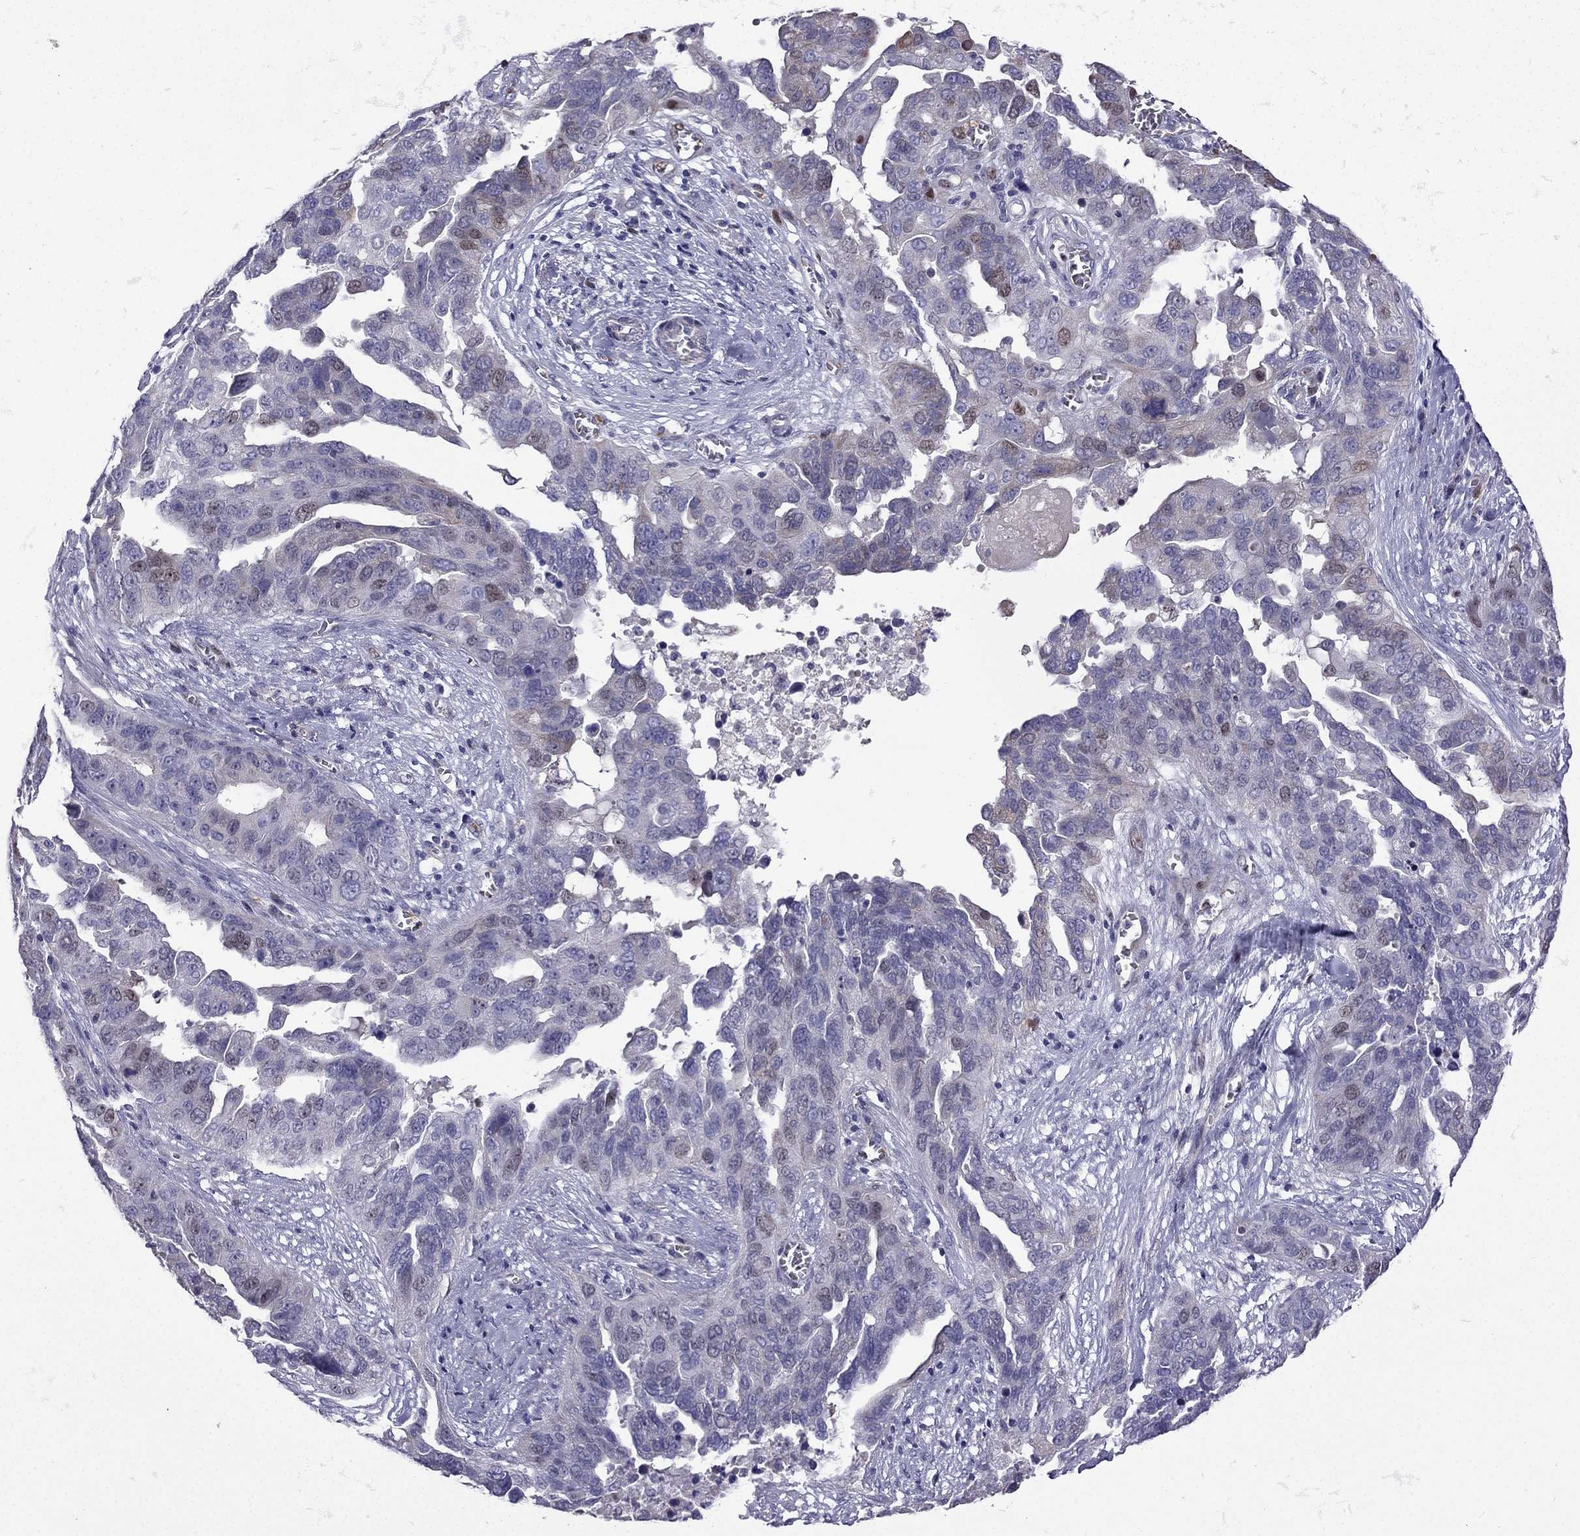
{"staining": {"intensity": "weak", "quantity": "<25%", "location": "nuclear"}, "tissue": "ovarian cancer", "cell_type": "Tumor cells", "image_type": "cancer", "snomed": [{"axis": "morphology", "description": "Carcinoma, endometroid"}, {"axis": "topography", "description": "Soft tissue"}, {"axis": "topography", "description": "Ovary"}], "caption": "Endometroid carcinoma (ovarian) was stained to show a protein in brown. There is no significant positivity in tumor cells.", "gene": "UHRF1", "patient": {"sex": "female", "age": 52}}